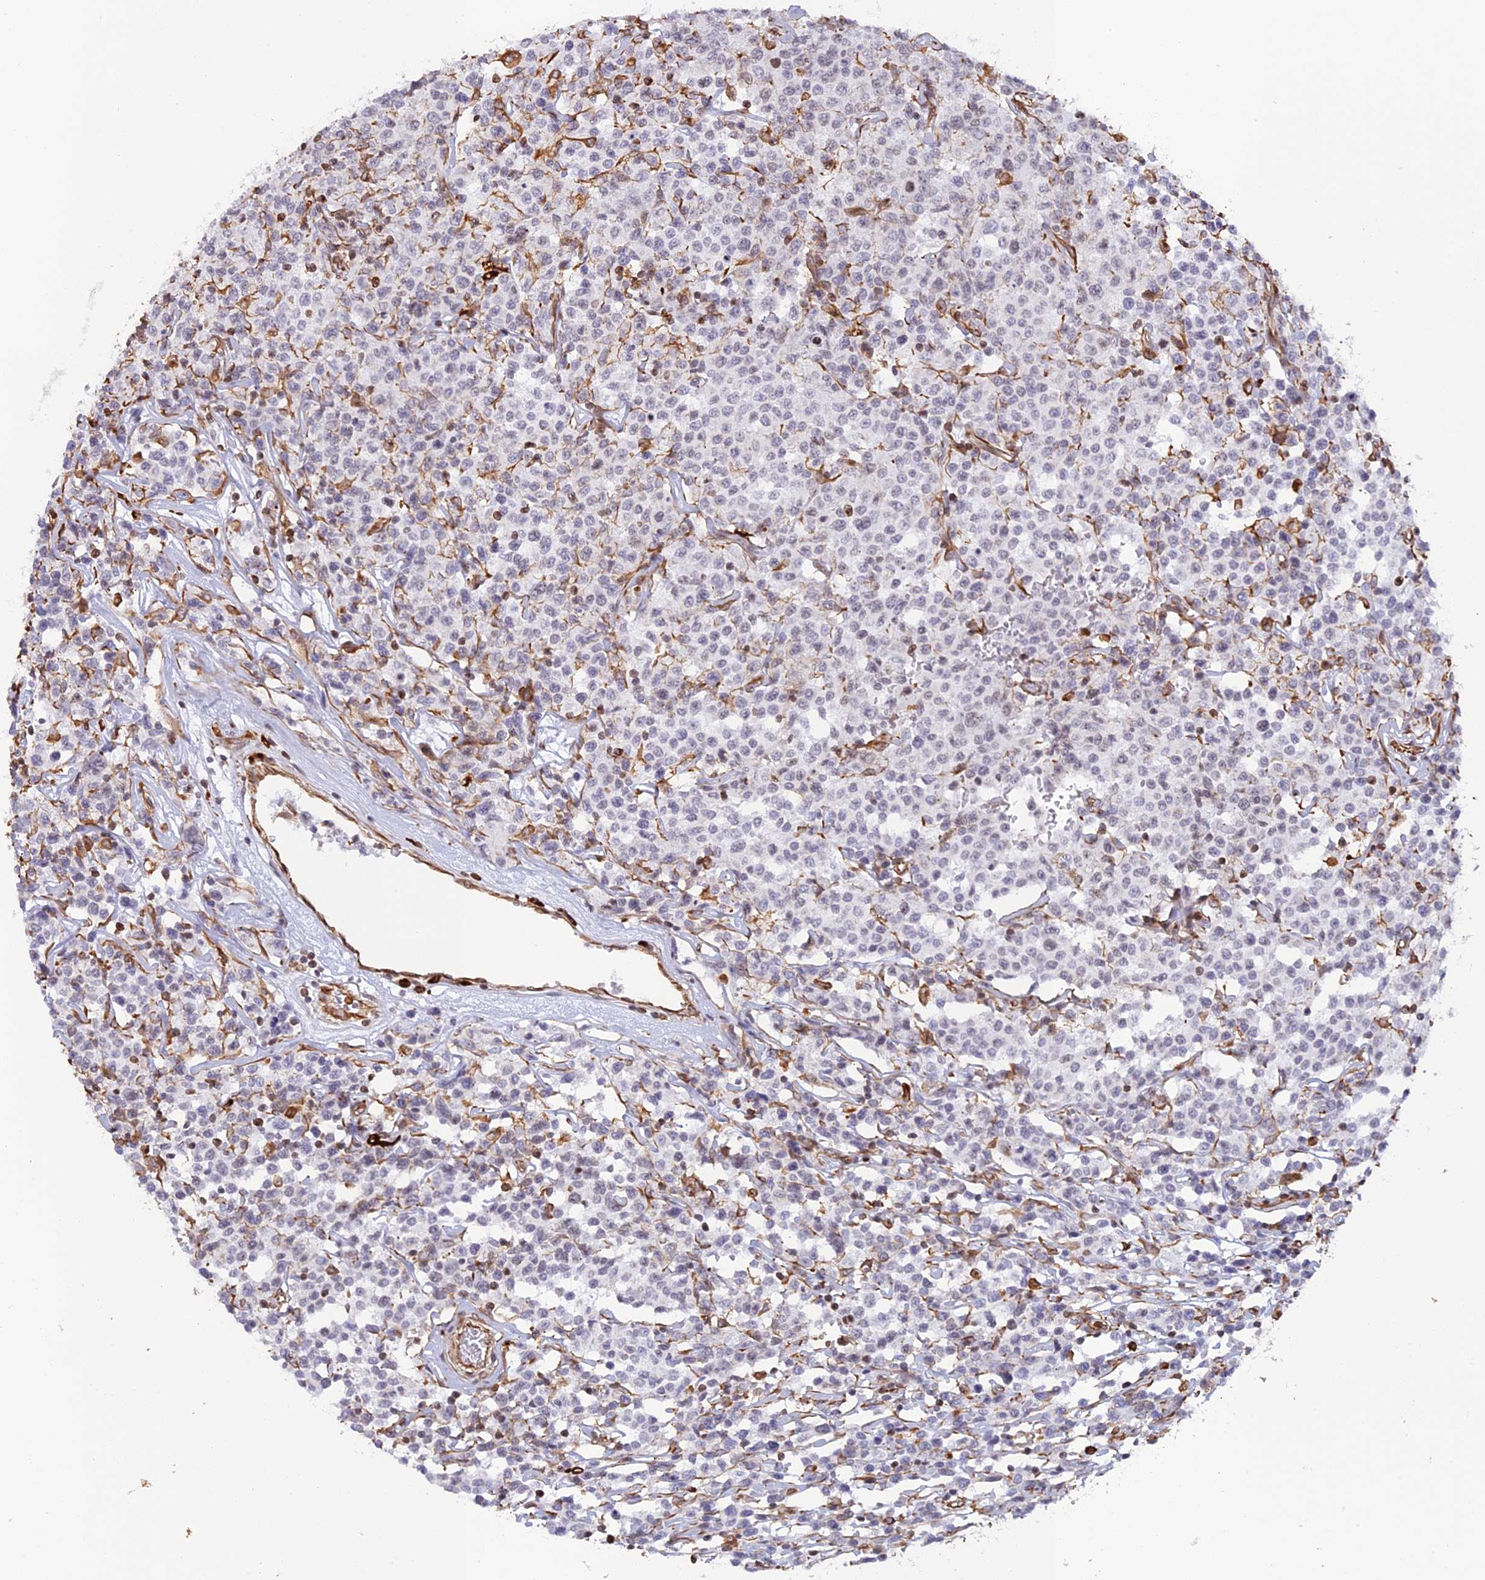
{"staining": {"intensity": "negative", "quantity": "none", "location": "none"}, "tissue": "lymphoma", "cell_type": "Tumor cells", "image_type": "cancer", "snomed": [{"axis": "morphology", "description": "Malignant lymphoma, non-Hodgkin's type, Low grade"}, {"axis": "topography", "description": "Small intestine"}], "caption": "Human low-grade malignant lymphoma, non-Hodgkin's type stained for a protein using immunohistochemistry demonstrates no positivity in tumor cells.", "gene": "APOBR", "patient": {"sex": "female", "age": 59}}